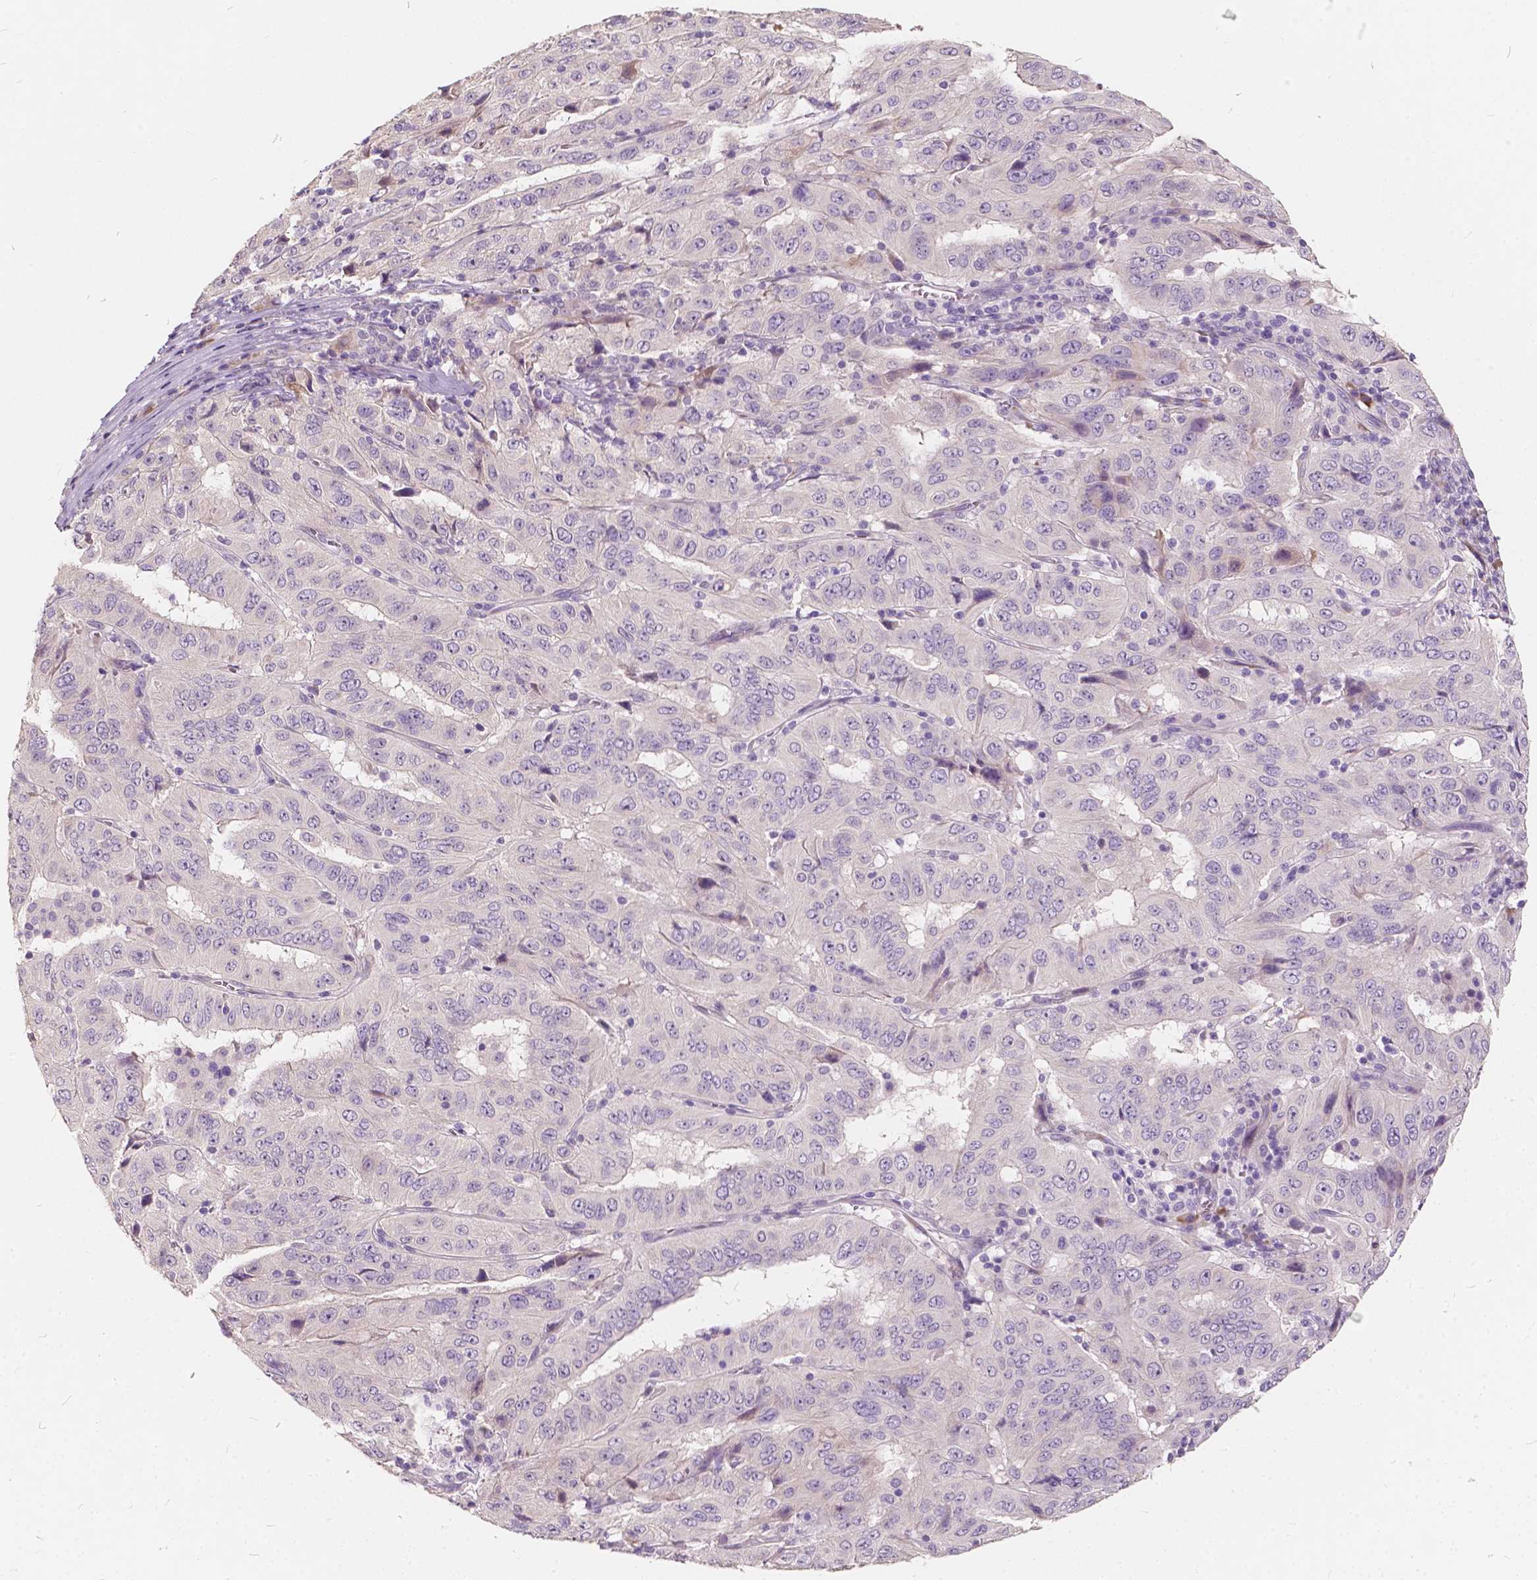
{"staining": {"intensity": "negative", "quantity": "none", "location": "none"}, "tissue": "pancreatic cancer", "cell_type": "Tumor cells", "image_type": "cancer", "snomed": [{"axis": "morphology", "description": "Adenocarcinoma, NOS"}, {"axis": "topography", "description": "Pancreas"}], "caption": "There is no significant positivity in tumor cells of adenocarcinoma (pancreatic).", "gene": "SLC7A8", "patient": {"sex": "male", "age": 63}}